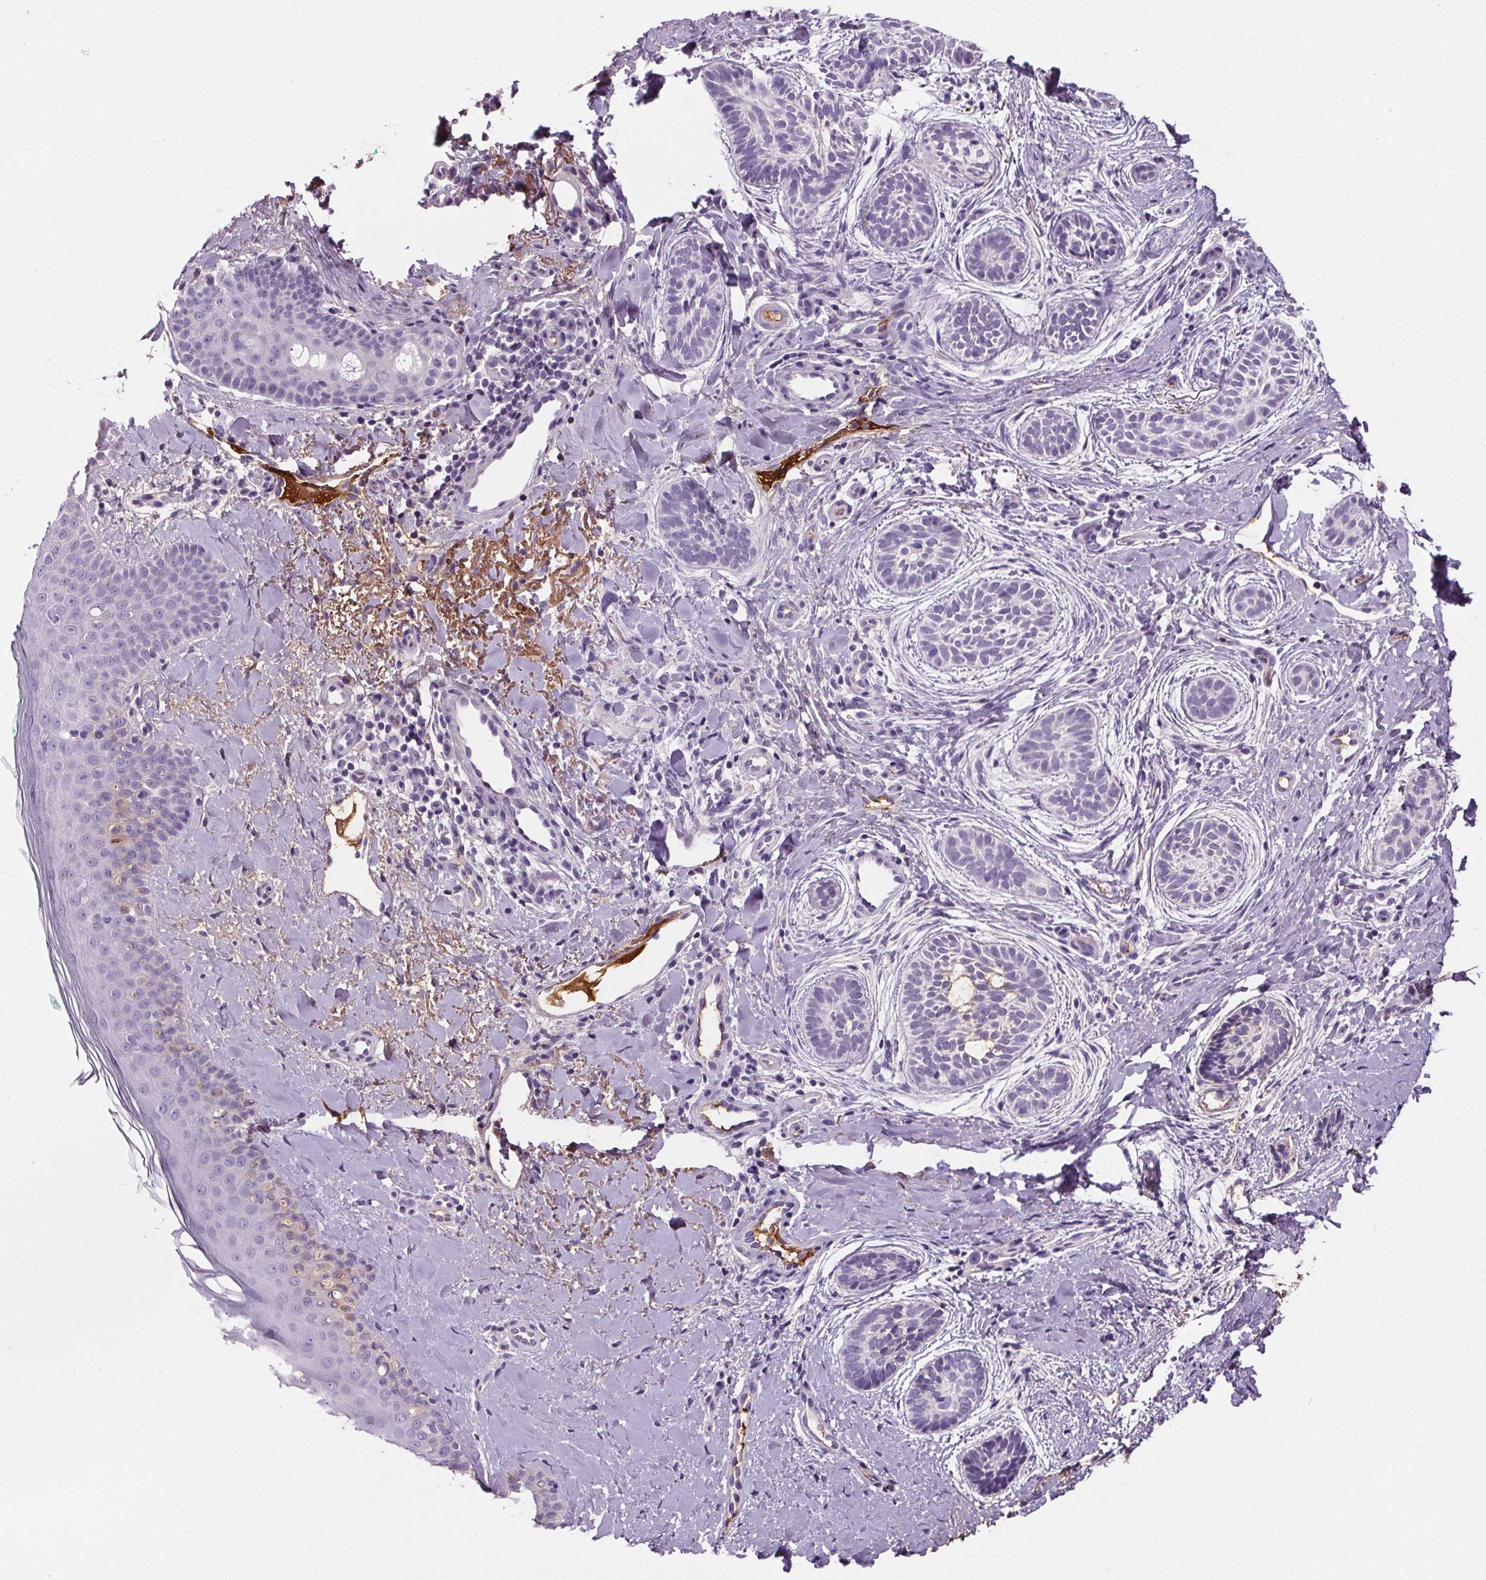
{"staining": {"intensity": "negative", "quantity": "none", "location": "none"}, "tissue": "skin cancer", "cell_type": "Tumor cells", "image_type": "cancer", "snomed": [{"axis": "morphology", "description": "Basal cell carcinoma"}, {"axis": "topography", "description": "Skin"}], "caption": "The immunohistochemistry image has no significant expression in tumor cells of skin cancer (basal cell carcinoma) tissue.", "gene": "CD5L", "patient": {"sex": "male", "age": 63}}